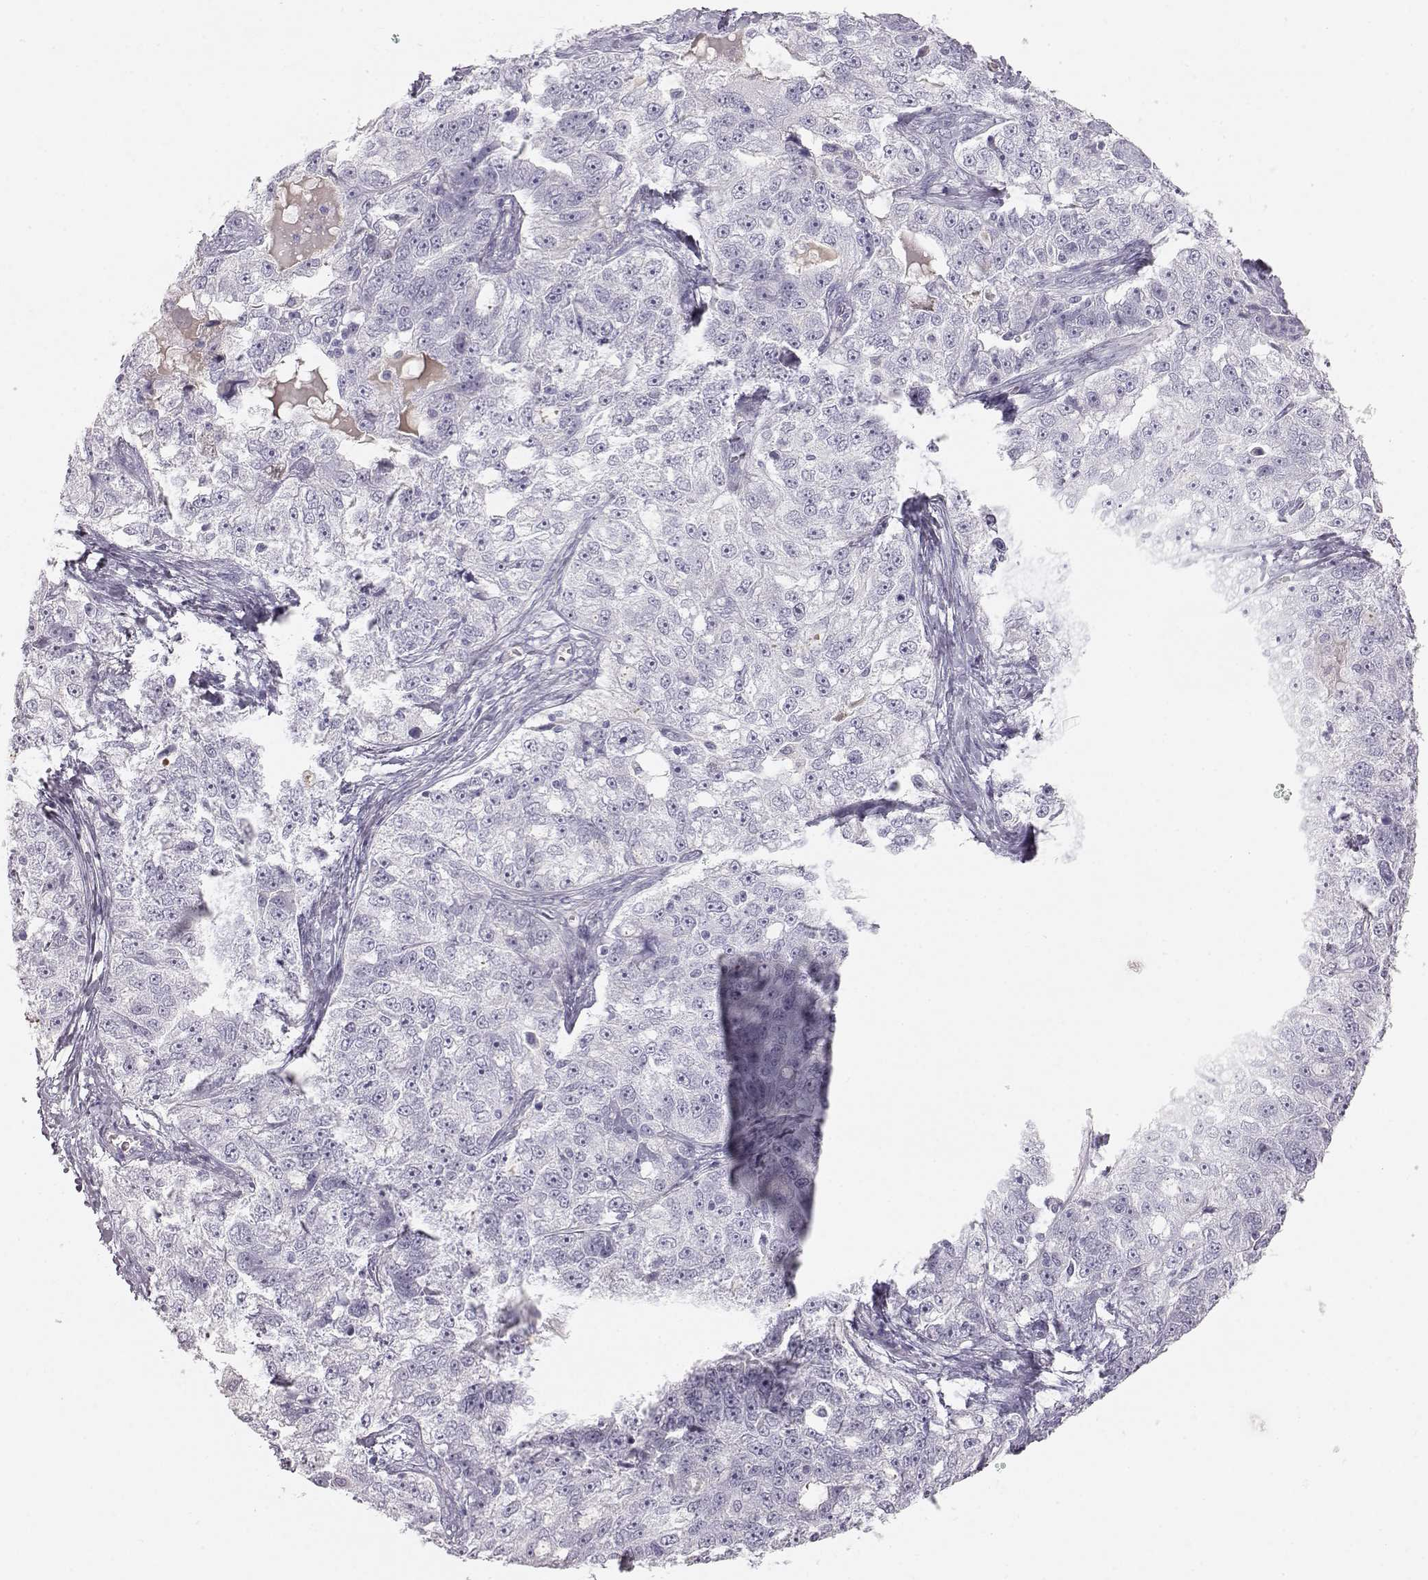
{"staining": {"intensity": "negative", "quantity": "none", "location": "none"}, "tissue": "ovarian cancer", "cell_type": "Tumor cells", "image_type": "cancer", "snomed": [{"axis": "morphology", "description": "Cystadenocarcinoma, serous, NOS"}, {"axis": "topography", "description": "Ovary"}], "caption": "Tumor cells show no significant expression in ovarian cancer (serous cystadenocarcinoma).", "gene": "KRTAP16-1", "patient": {"sex": "female", "age": 51}}